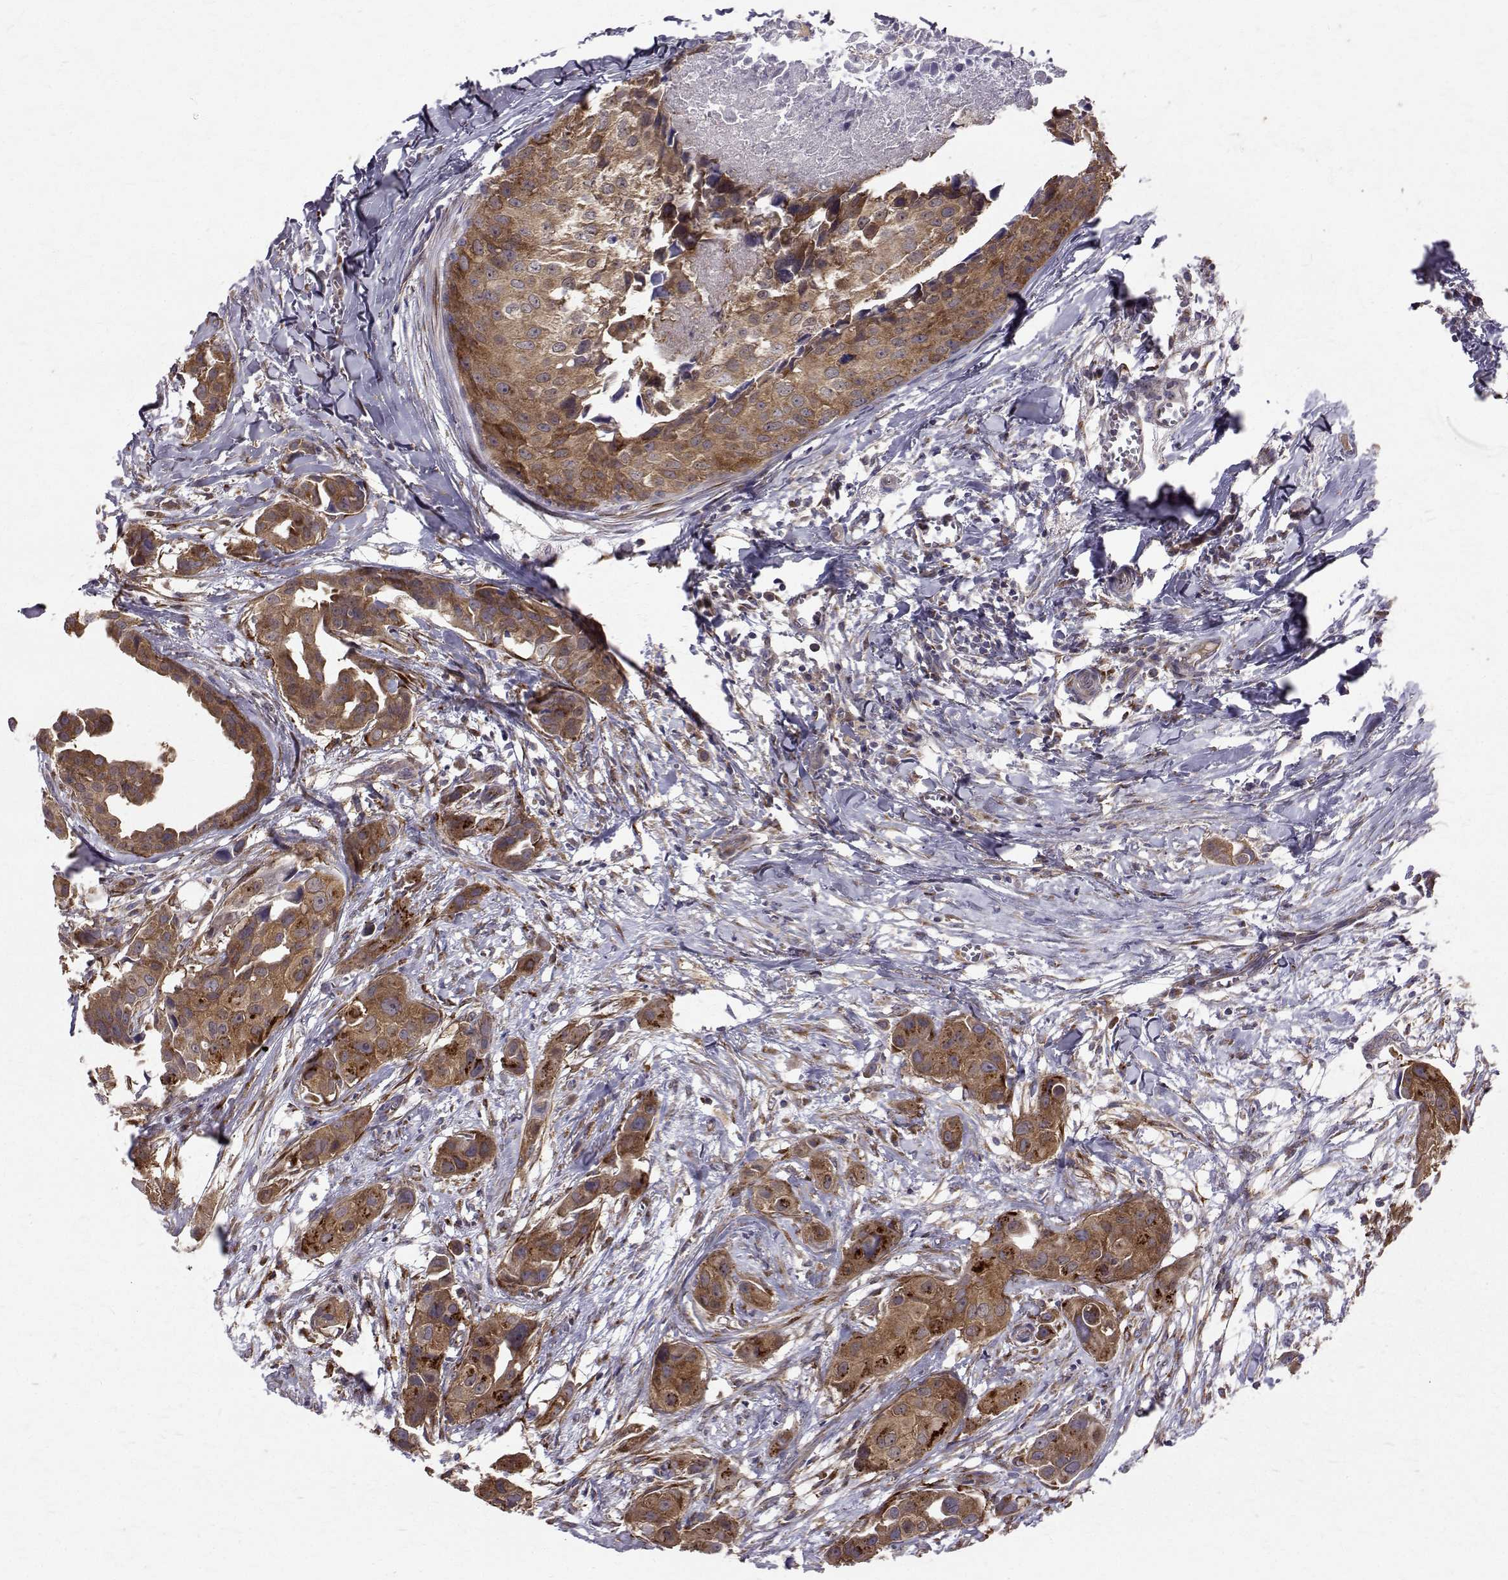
{"staining": {"intensity": "moderate", "quantity": ">75%", "location": "cytoplasmic/membranous"}, "tissue": "breast cancer", "cell_type": "Tumor cells", "image_type": "cancer", "snomed": [{"axis": "morphology", "description": "Duct carcinoma"}, {"axis": "topography", "description": "Breast"}], "caption": "A brown stain labels moderate cytoplasmic/membranous expression of a protein in human breast cancer tumor cells. Nuclei are stained in blue.", "gene": "ARFGAP1", "patient": {"sex": "female", "age": 38}}